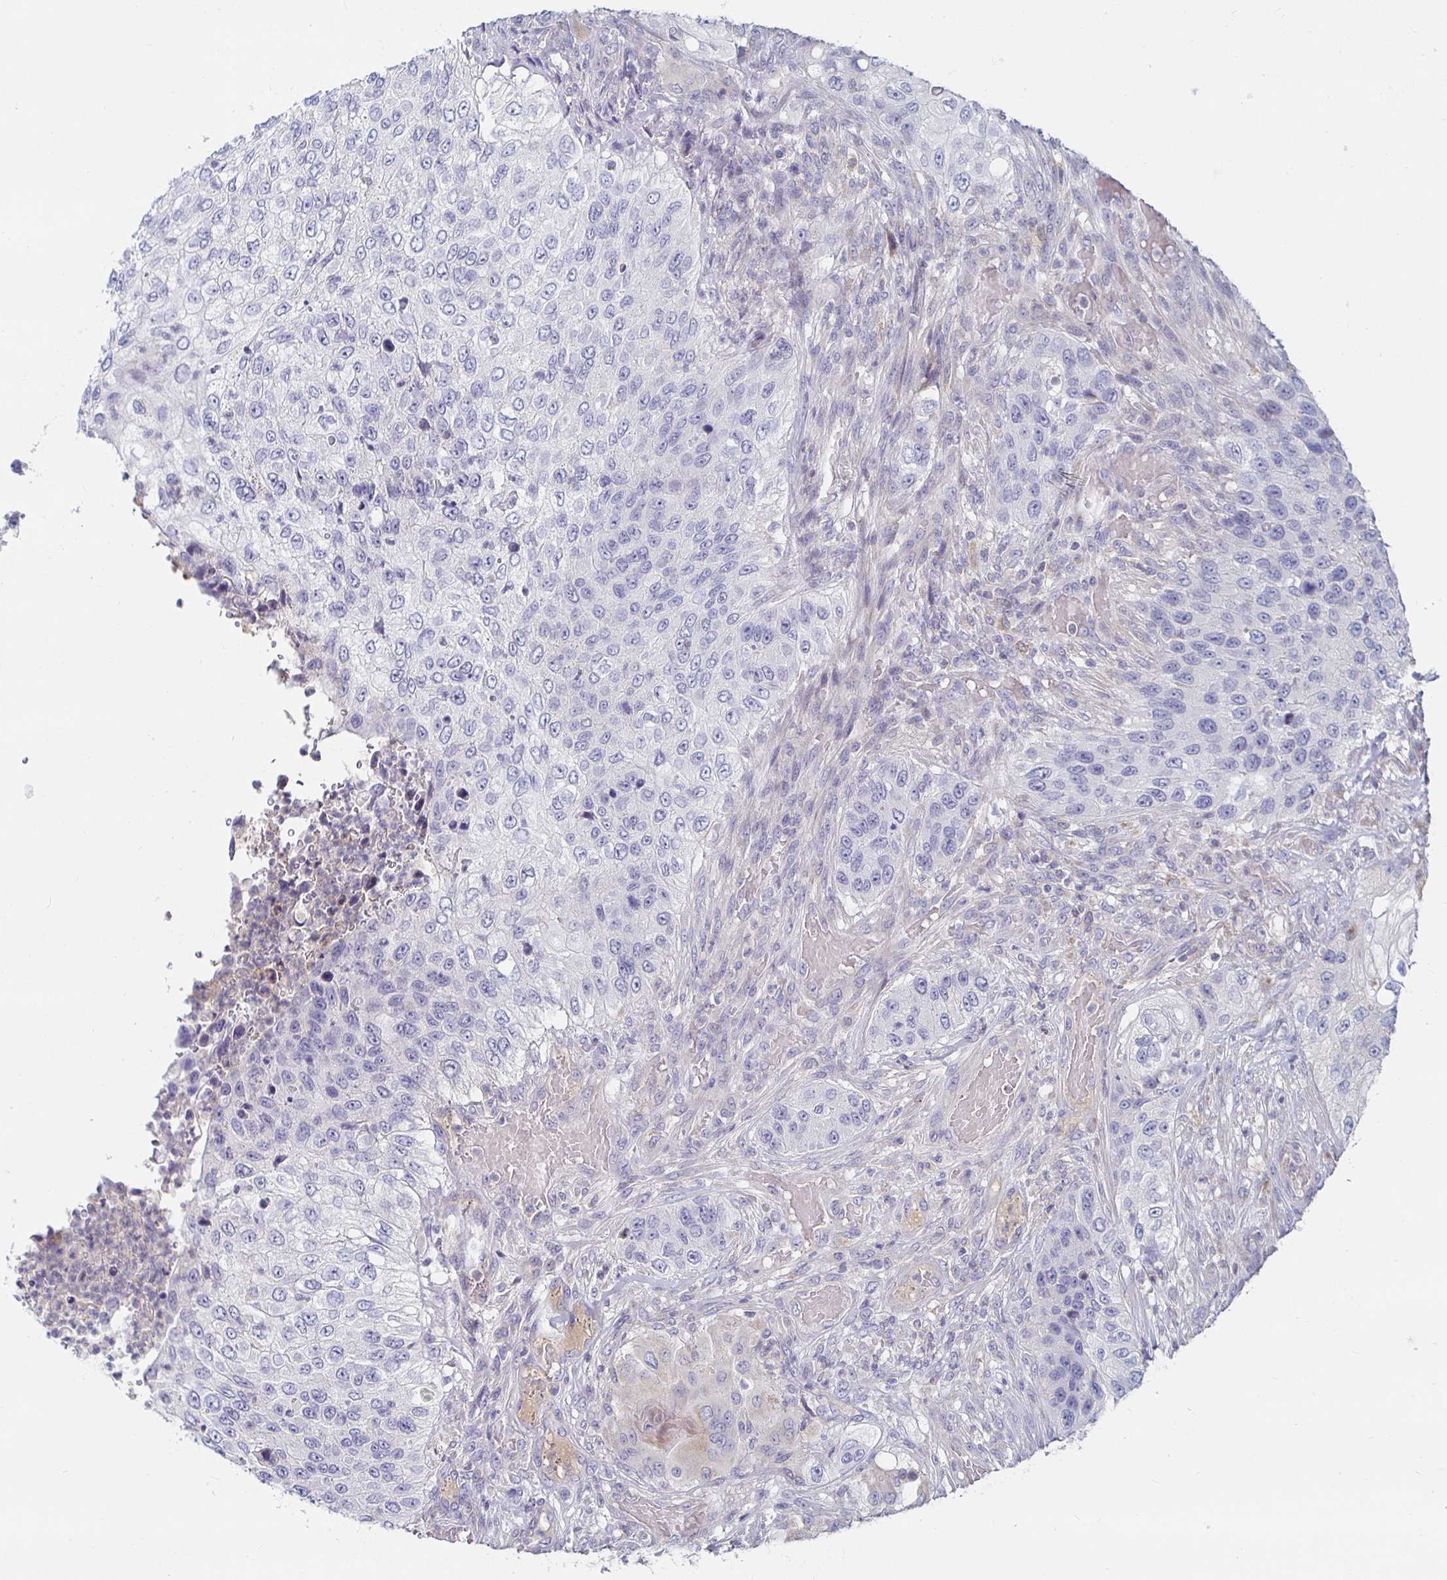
{"staining": {"intensity": "negative", "quantity": "none", "location": "none"}, "tissue": "urothelial cancer", "cell_type": "Tumor cells", "image_type": "cancer", "snomed": [{"axis": "morphology", "description": "Urothelial carcinoma, High grade"}, {"axis": "topography", "description": "Urinary bladder"}], "caption": "This is an IHC histopathology image of urothelial cancer. There is no expression in tumor cells.", "gene": "RNF144B", "patient": {"sex": "female", "age": 60}}